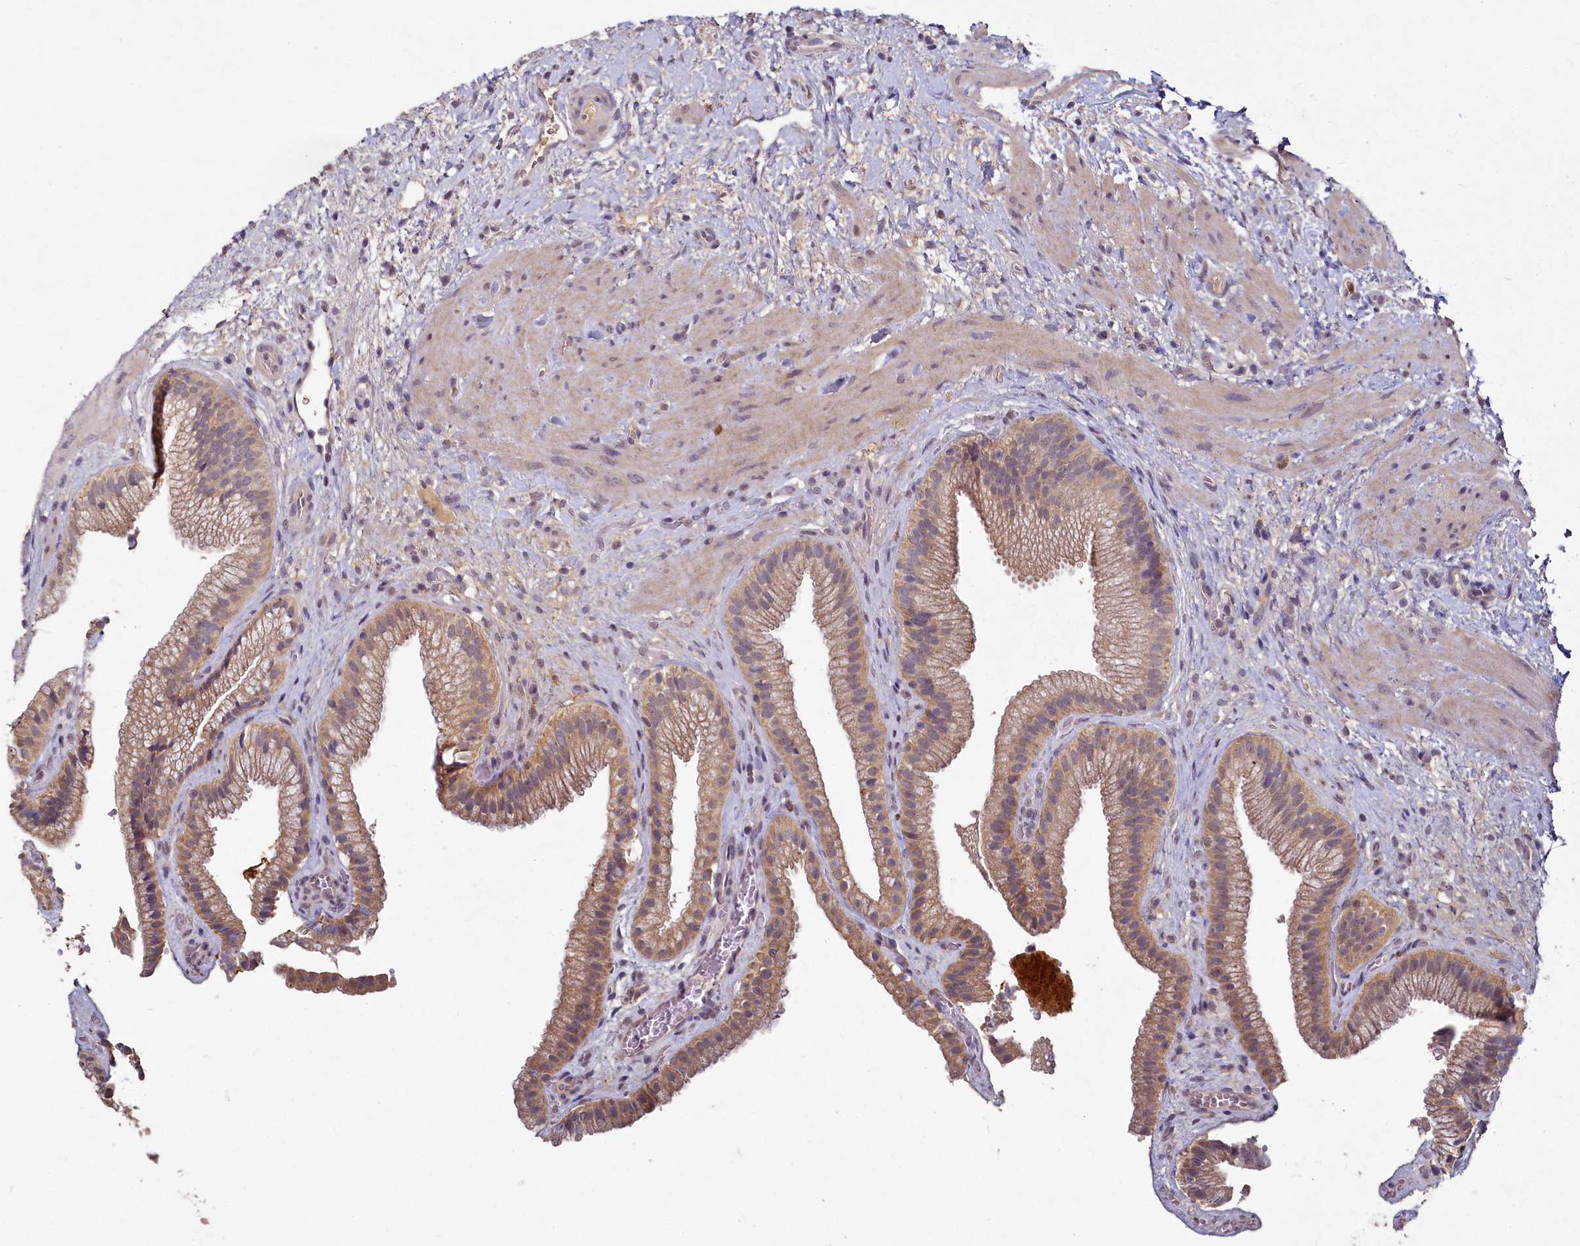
{"staining": {"intensity": "moderate", "quantity": ">75%", "location": "cytoplasmic/membranous"}, "tissue": "gallbladder", "cell_type": "Glandular cells", "image_type": "normal", "snomed": [{"axis": "morphology", "description": "Normal tissue, NOS"}, {"axis": "morphology", "description": "Inflammation, NOS"}, {"axis": "topography", "description": "Gallbladder"}], "caption": "An immunohistochemistry image of unremarkable tissue is shown. Protein staining in brown shows moderate cytoplasmic/membranous positivity in gallbladder within glandular cells. Immunohistochemistry stains the protein of interest in brown and the nuclei are stained blue.", "gene": "HERC3", "patient": {"sex": "male", "age": 51}}